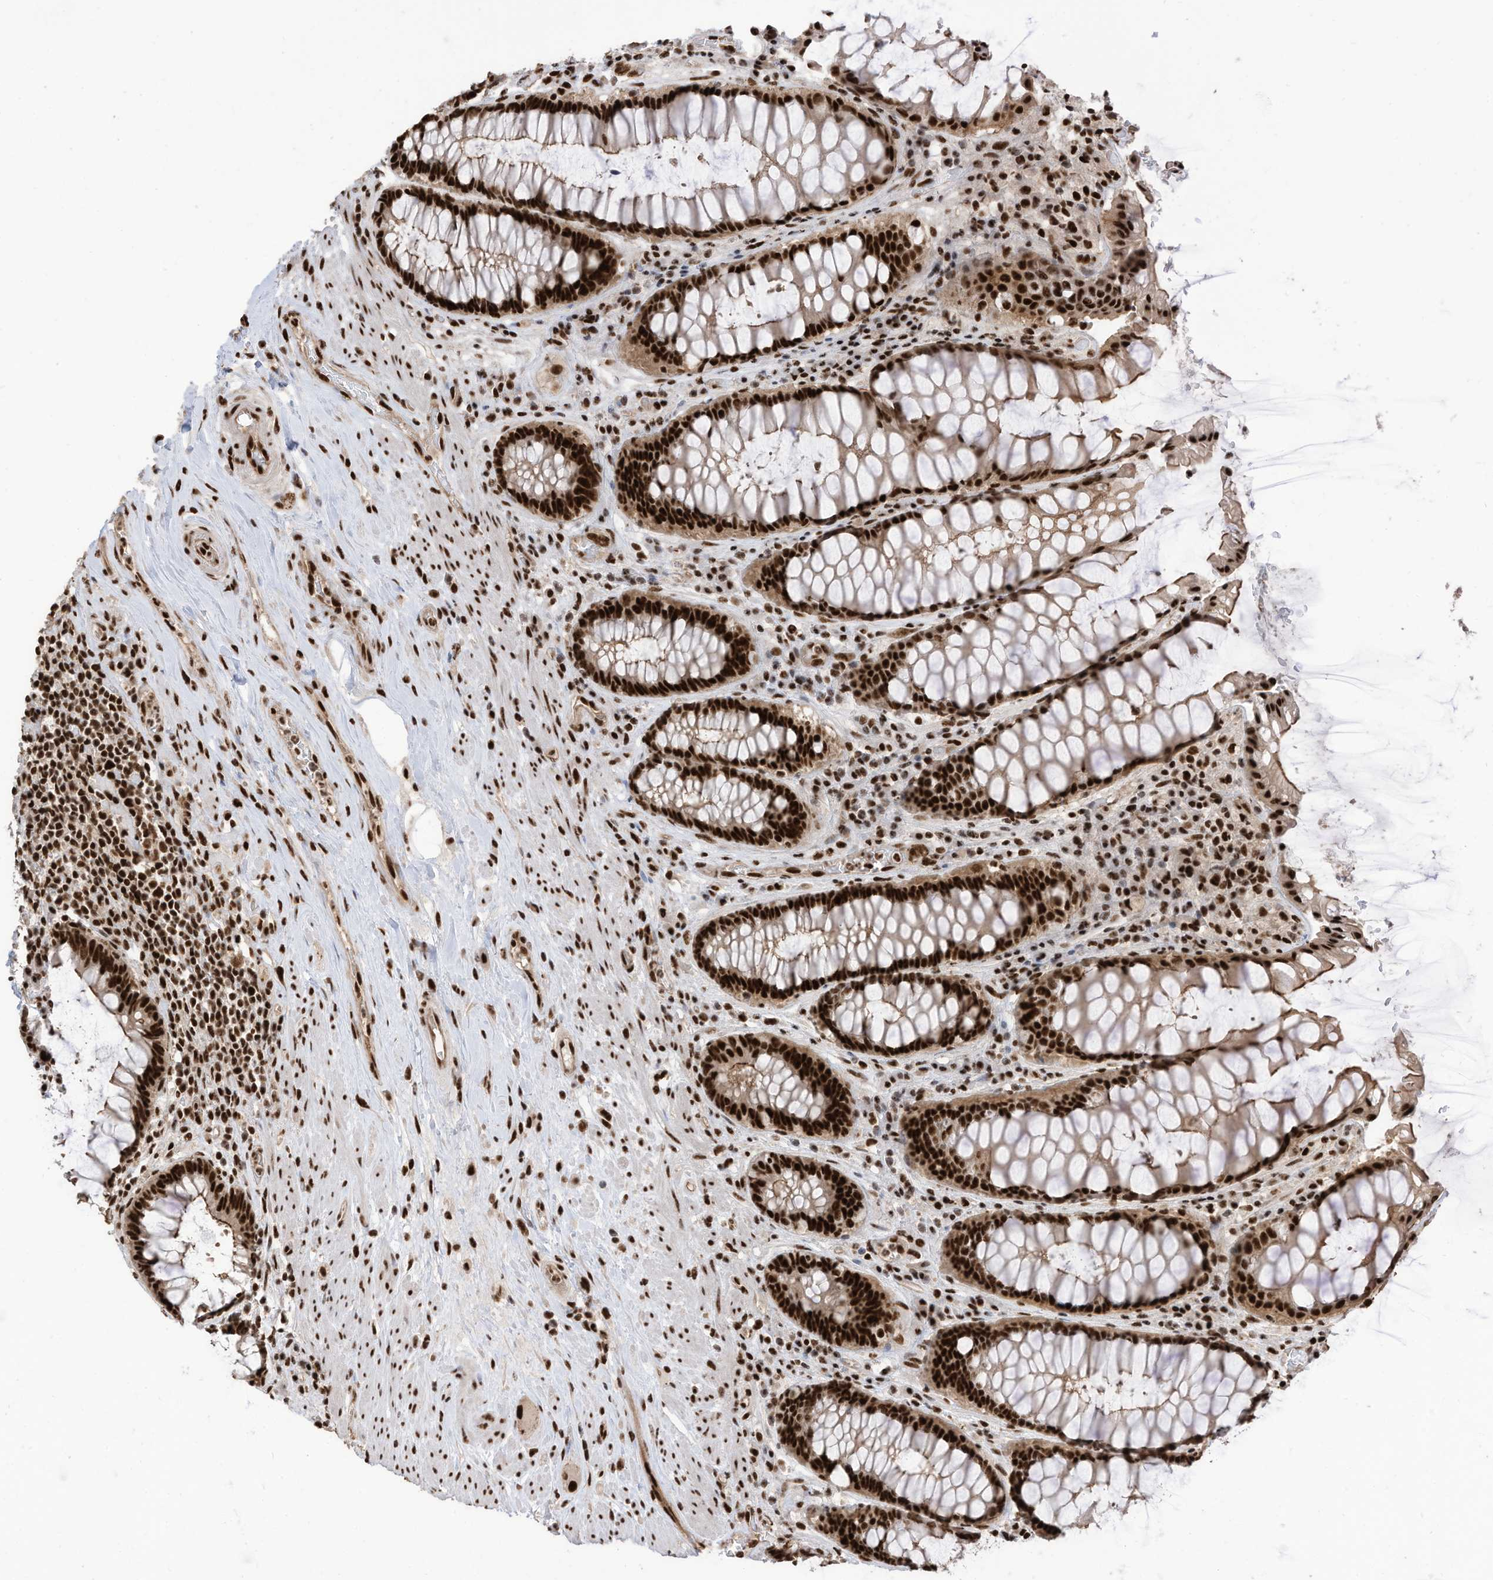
{"staining": {"intensity": "strong", "quantity": ">75%", "location": "nuclear"}, "tissue": "rectum", "cell_type": "Glandular cells", "image_type": "normal", "snomed": [{"axis": "morphology", "description": "Normal tissue, NOS"}, {"axis": "topography", "description": "Rectum"}], "caption": "Immunohistochemistry (IHC) (DAB (3,3'-diaminobenzidine)) staining of normal human rectum reveals strong nuclear protein staining in about >75% of glandular cells. (Stains: DAB (3,3'-diaminobenzidine) in brown, nuclei in blue, Microscopy: brightfield microscopy at high magnification).", "gene": "SF3A3", "patient": {"sex": "male", "age": 64}}